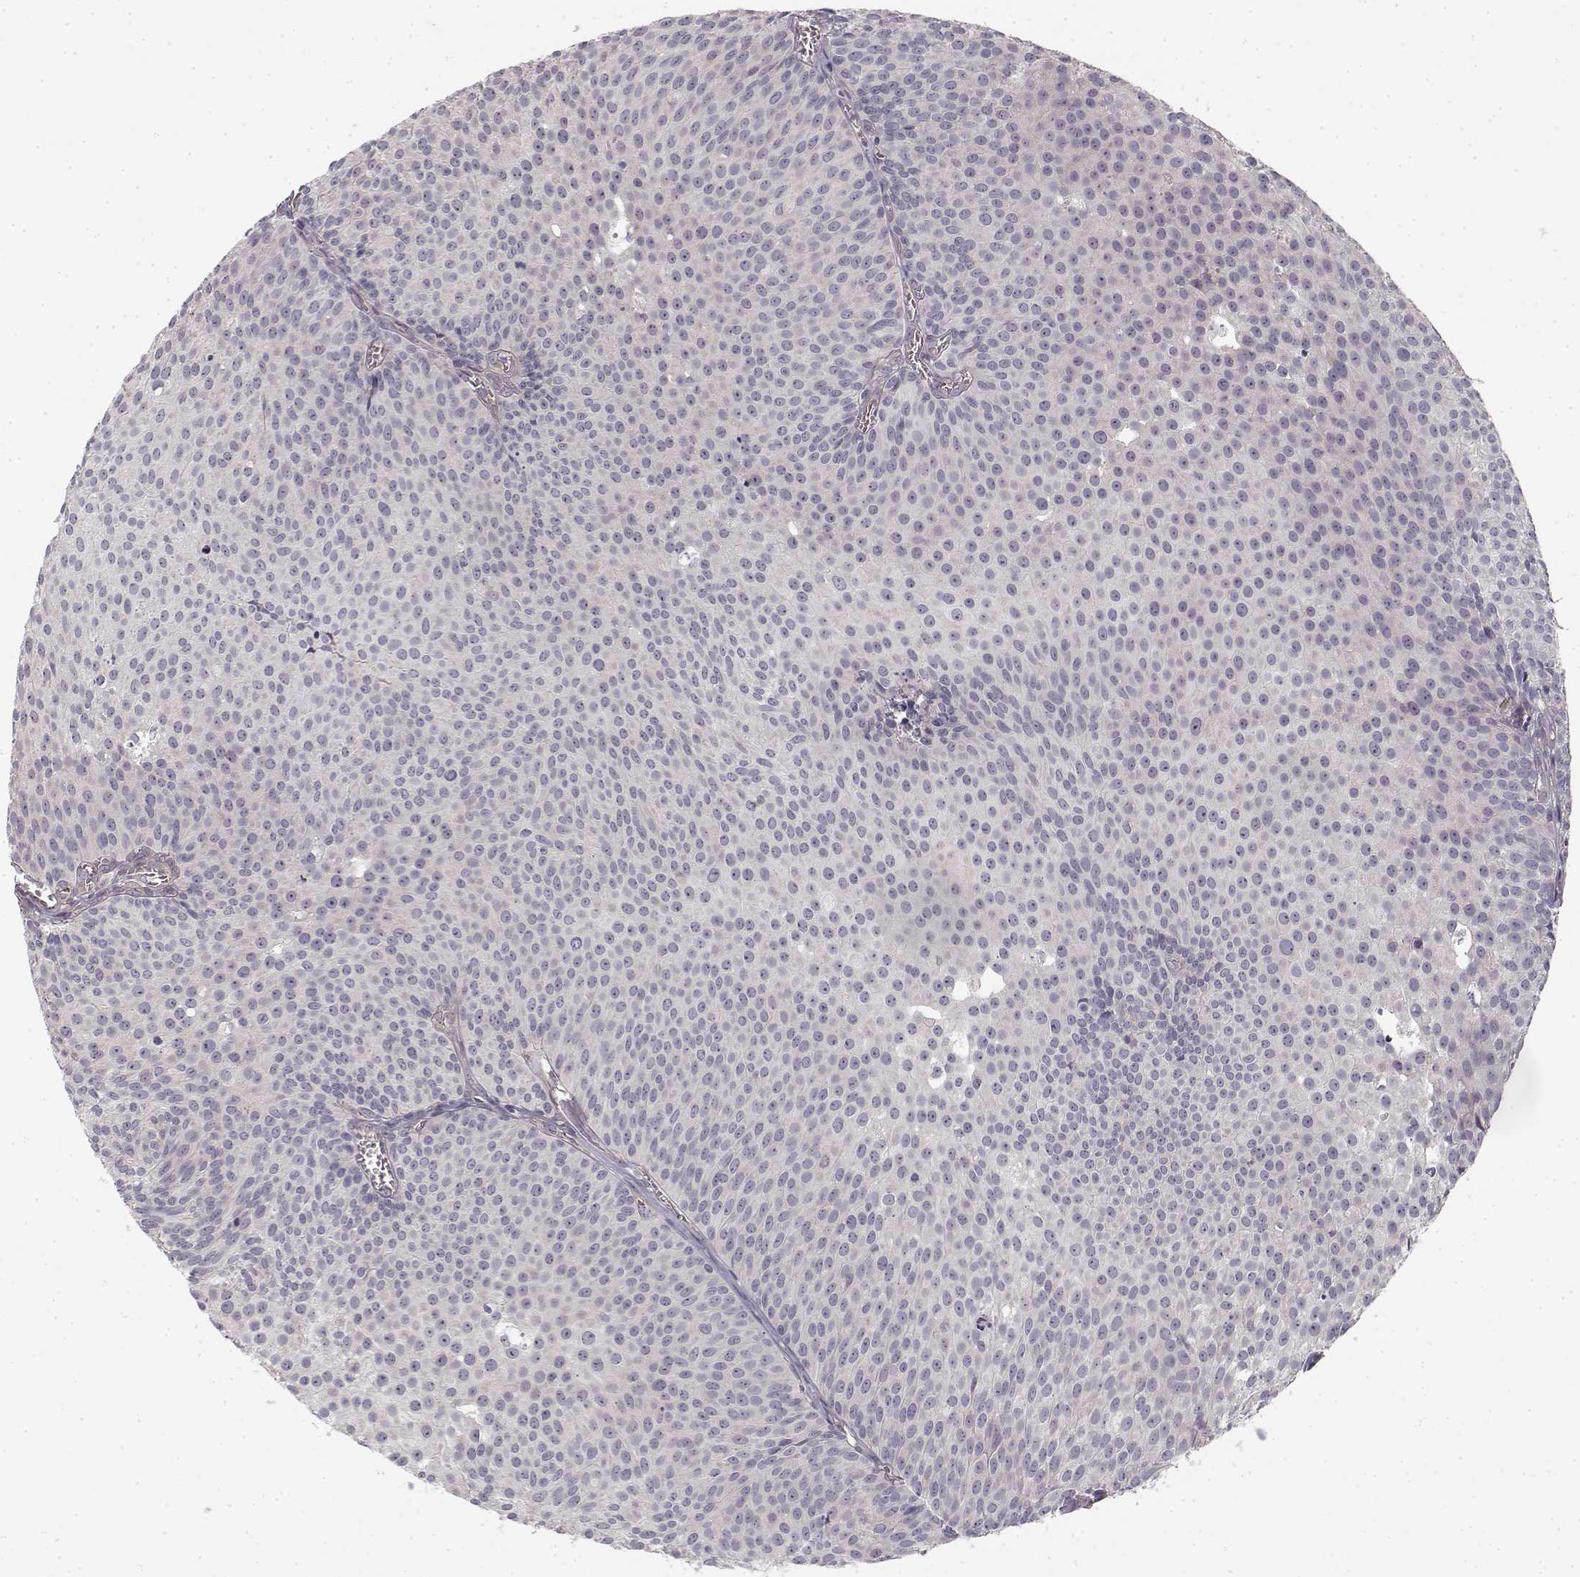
{"staining": {"intensity": "negative", "quantity": "none", "location": "none"}, "tissue": "urothelial cancer", "cell_type": "Tumor cells", "image_type": "cancer", "snomed": [{"axis": "morphology", "description": "Urothelial carcinoma, Low grade"}, {"axis": "topography", "description": "Urinary bladder"}], "caption": "Tumor cells show no significant protein positivity in low-grade urothelial carcinoma. The staining was performed using DAB to visualize the protein expression in brown, while the nuclei were stained in blue with hematoxylin (Magnification: 20x).", "gene": "MED12L", "patient": {"sex": "male", "age": 63}}